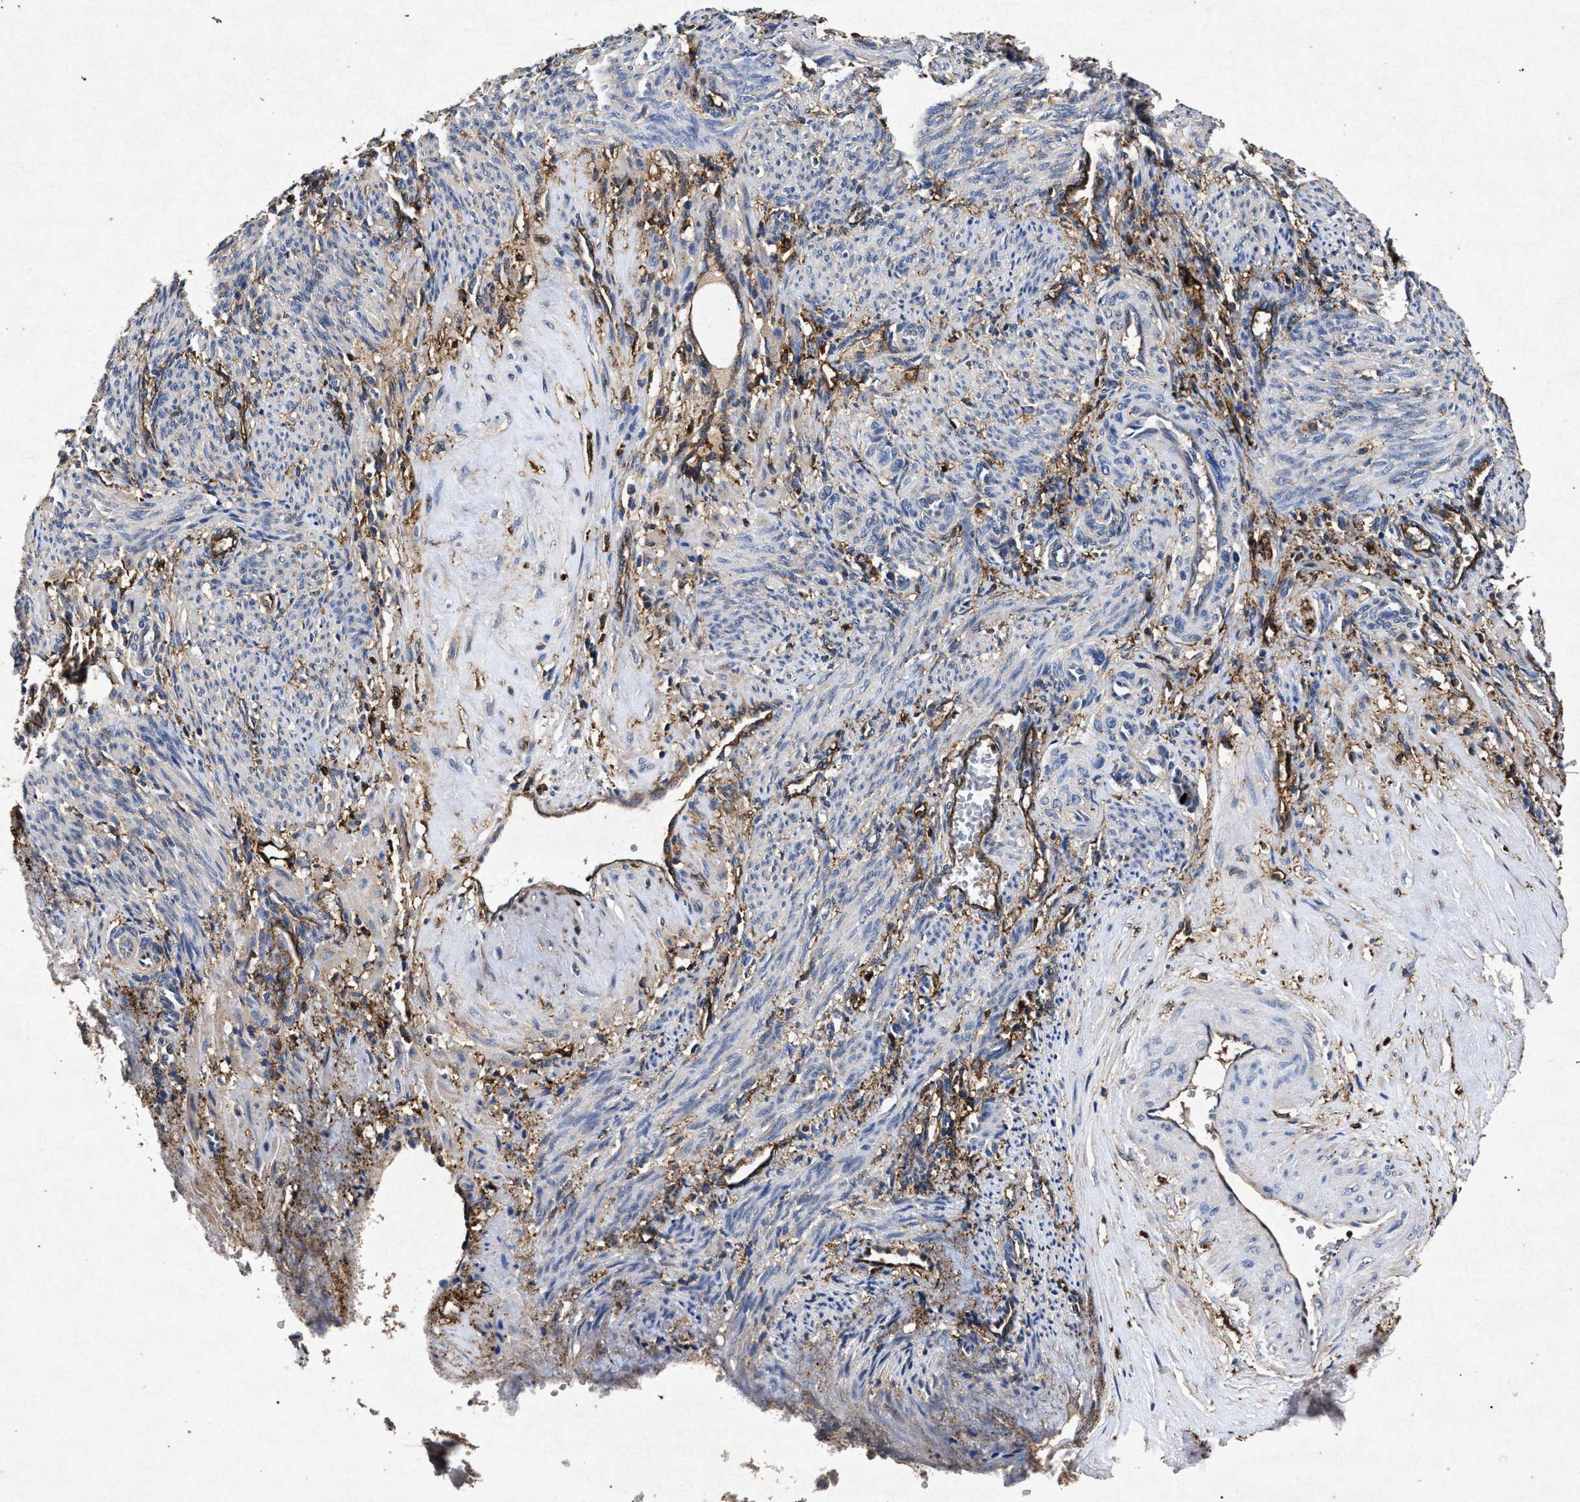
{"staining": {"intensity": "weak", "quantity": "<25%", "location": "cytoplasmic/membranous"}, "tissue": "smooth muscle", "cell_type": "Smooth muscle cells", "image_type": "normal", "snomed": [{"axis": "morphology", "description": "Normal tissue, NOS"}, {"axis": "topography", "description": "Endometrium"}], "caption": "DAB immunohistochemical staining of normal human smooth muscle demonstrates no significant positivity in smooth muscle cells. (Brightfield microscopy of DAB (3,3'-diaminobenzidine) immunohistochemistry (IHC) at high magnification).", "gene": "MARCKS", "patient": {"sex": "female", "age": 33}}